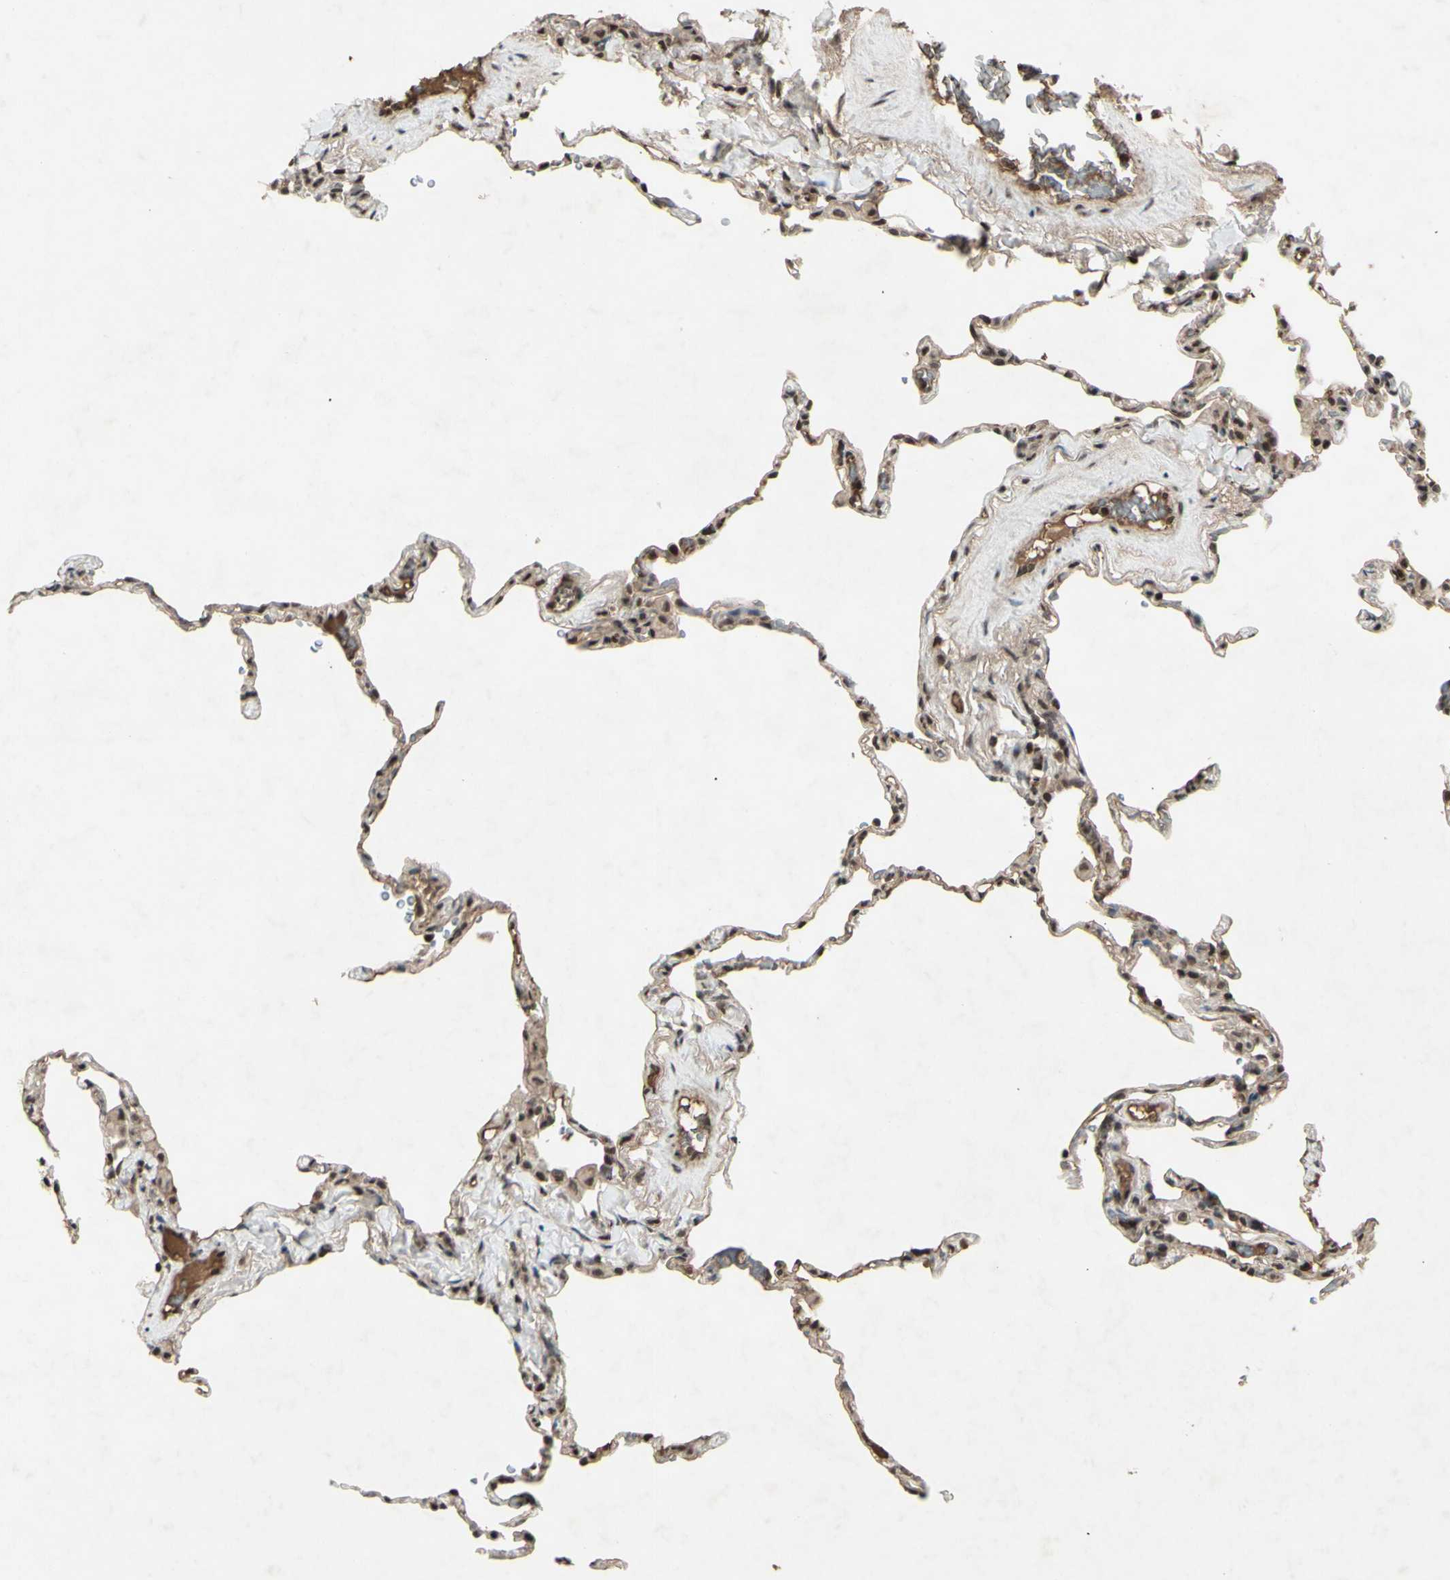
{"staining": {"intensity": "moderate", "quantity": "<25%", "location": "nuclear"}, "tissue": "lung", "cell_type": "Alveolar cells", "image_type": "normal", "snomed": [{"axis": "morphology", "description": "Normal tissue, NOS"}, {"axis": "topography", "description": "Lung"}], "caption": "The micrograph demonstrates a brown stain indicating the presence of a protein in the nuclear of alveolar cells in lung. (DAB IHC with brightfield microscopy, high magnification).", "gene": "SNW1", "patient": {"sex": "male", "age": 59}}